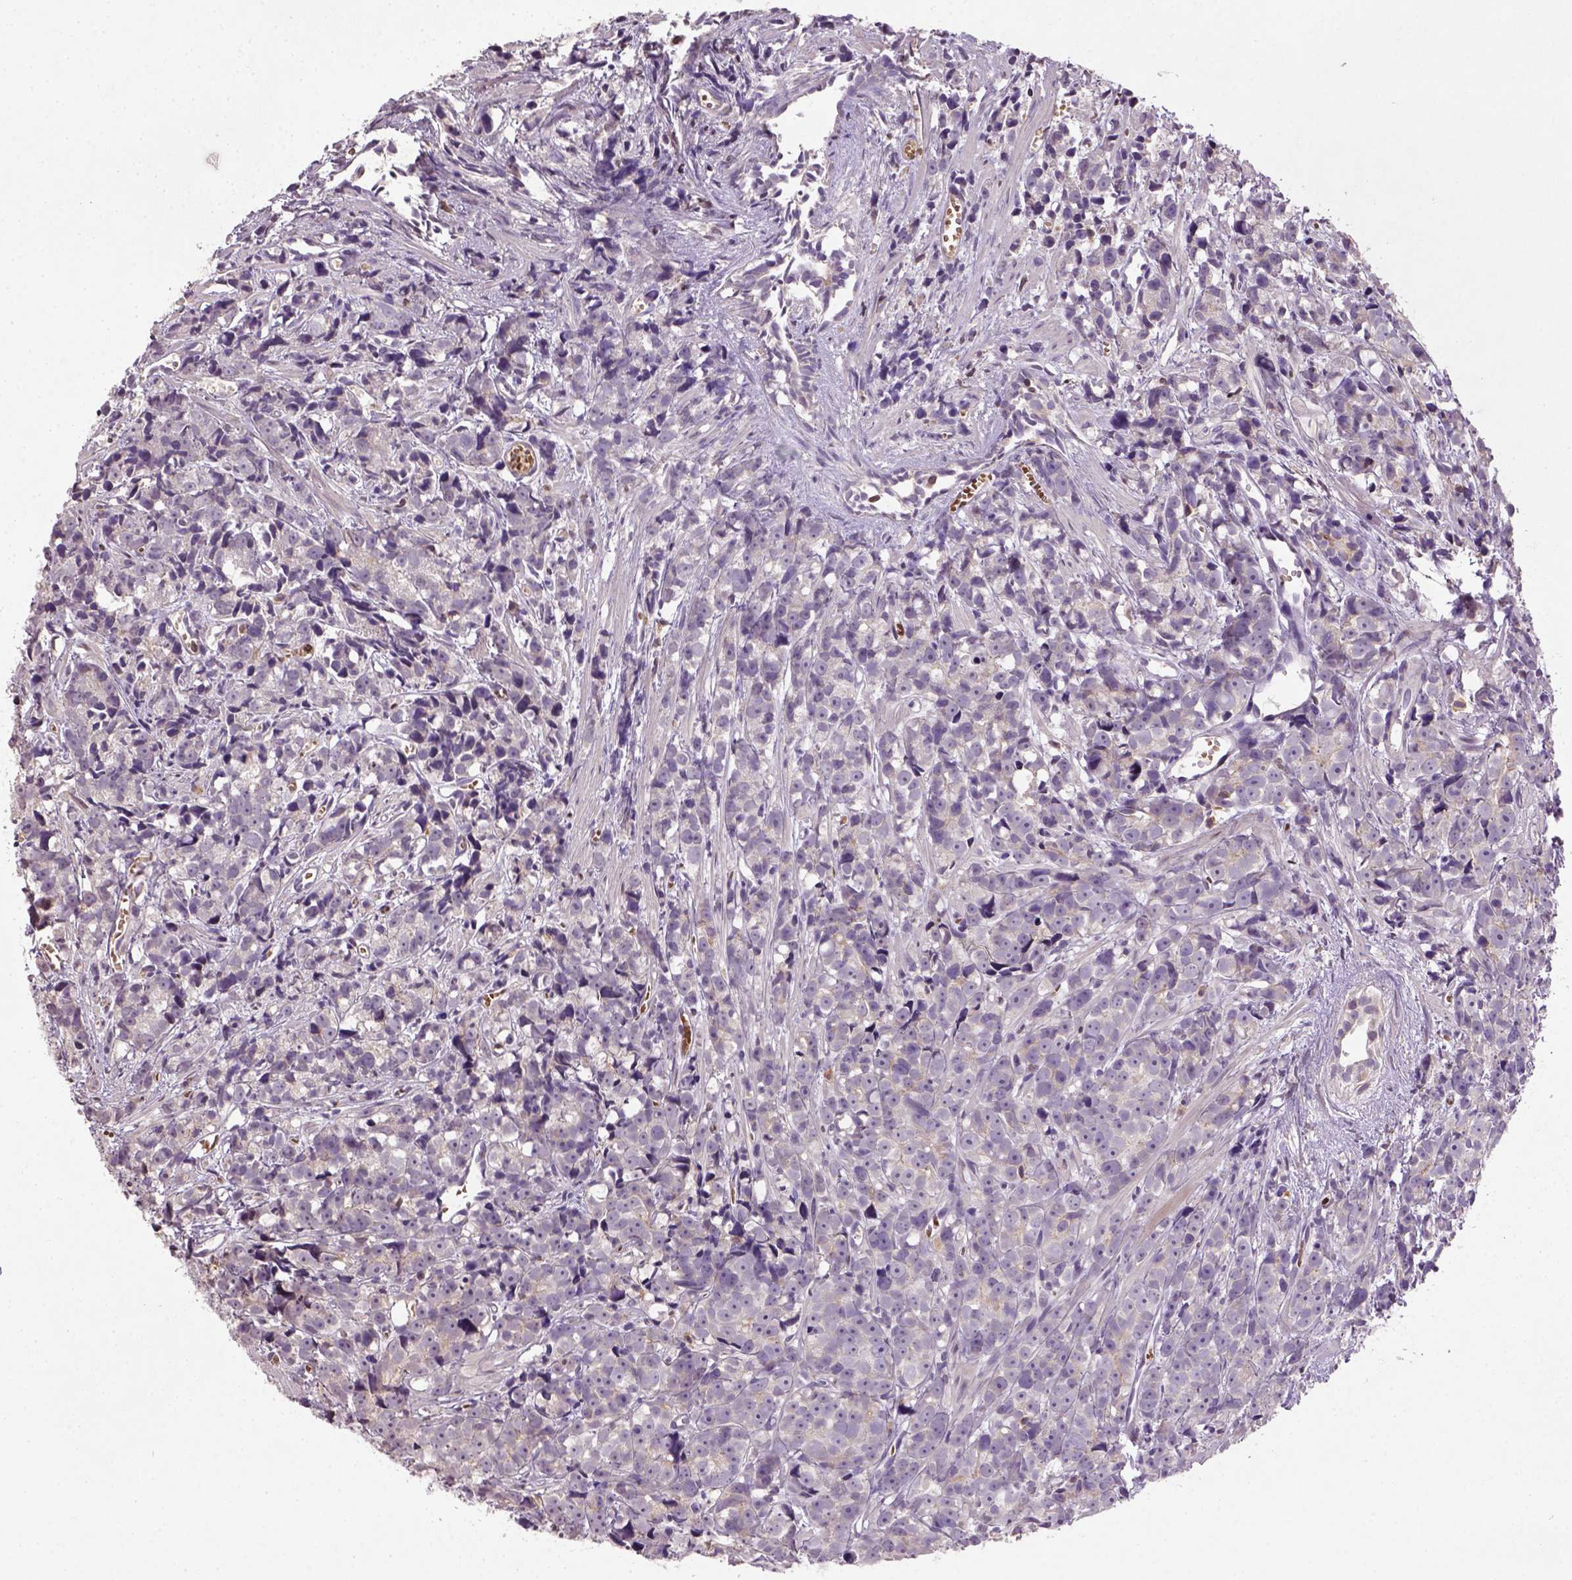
{"staining": {"intensity": "negative", "quantity": "none", "location": "none"}, "tissue": "prostate cancer", "cell_type": "Tumor cells", "image_type": "cancer", "snomed": [{"axis": "morphology", "description": "Adenocarcinoma, High grade"}, {"axis": "topography", "description": "Prostate"}], "caption": "A high-resolution photomicrograph shows immunohistochemistry staining of adenocarcinoma (high-grade) (prostate), which shows no significant positivity in tumor cells.", "gene": "NUDT3", "patient": {"sex": "male", "age": 77}}